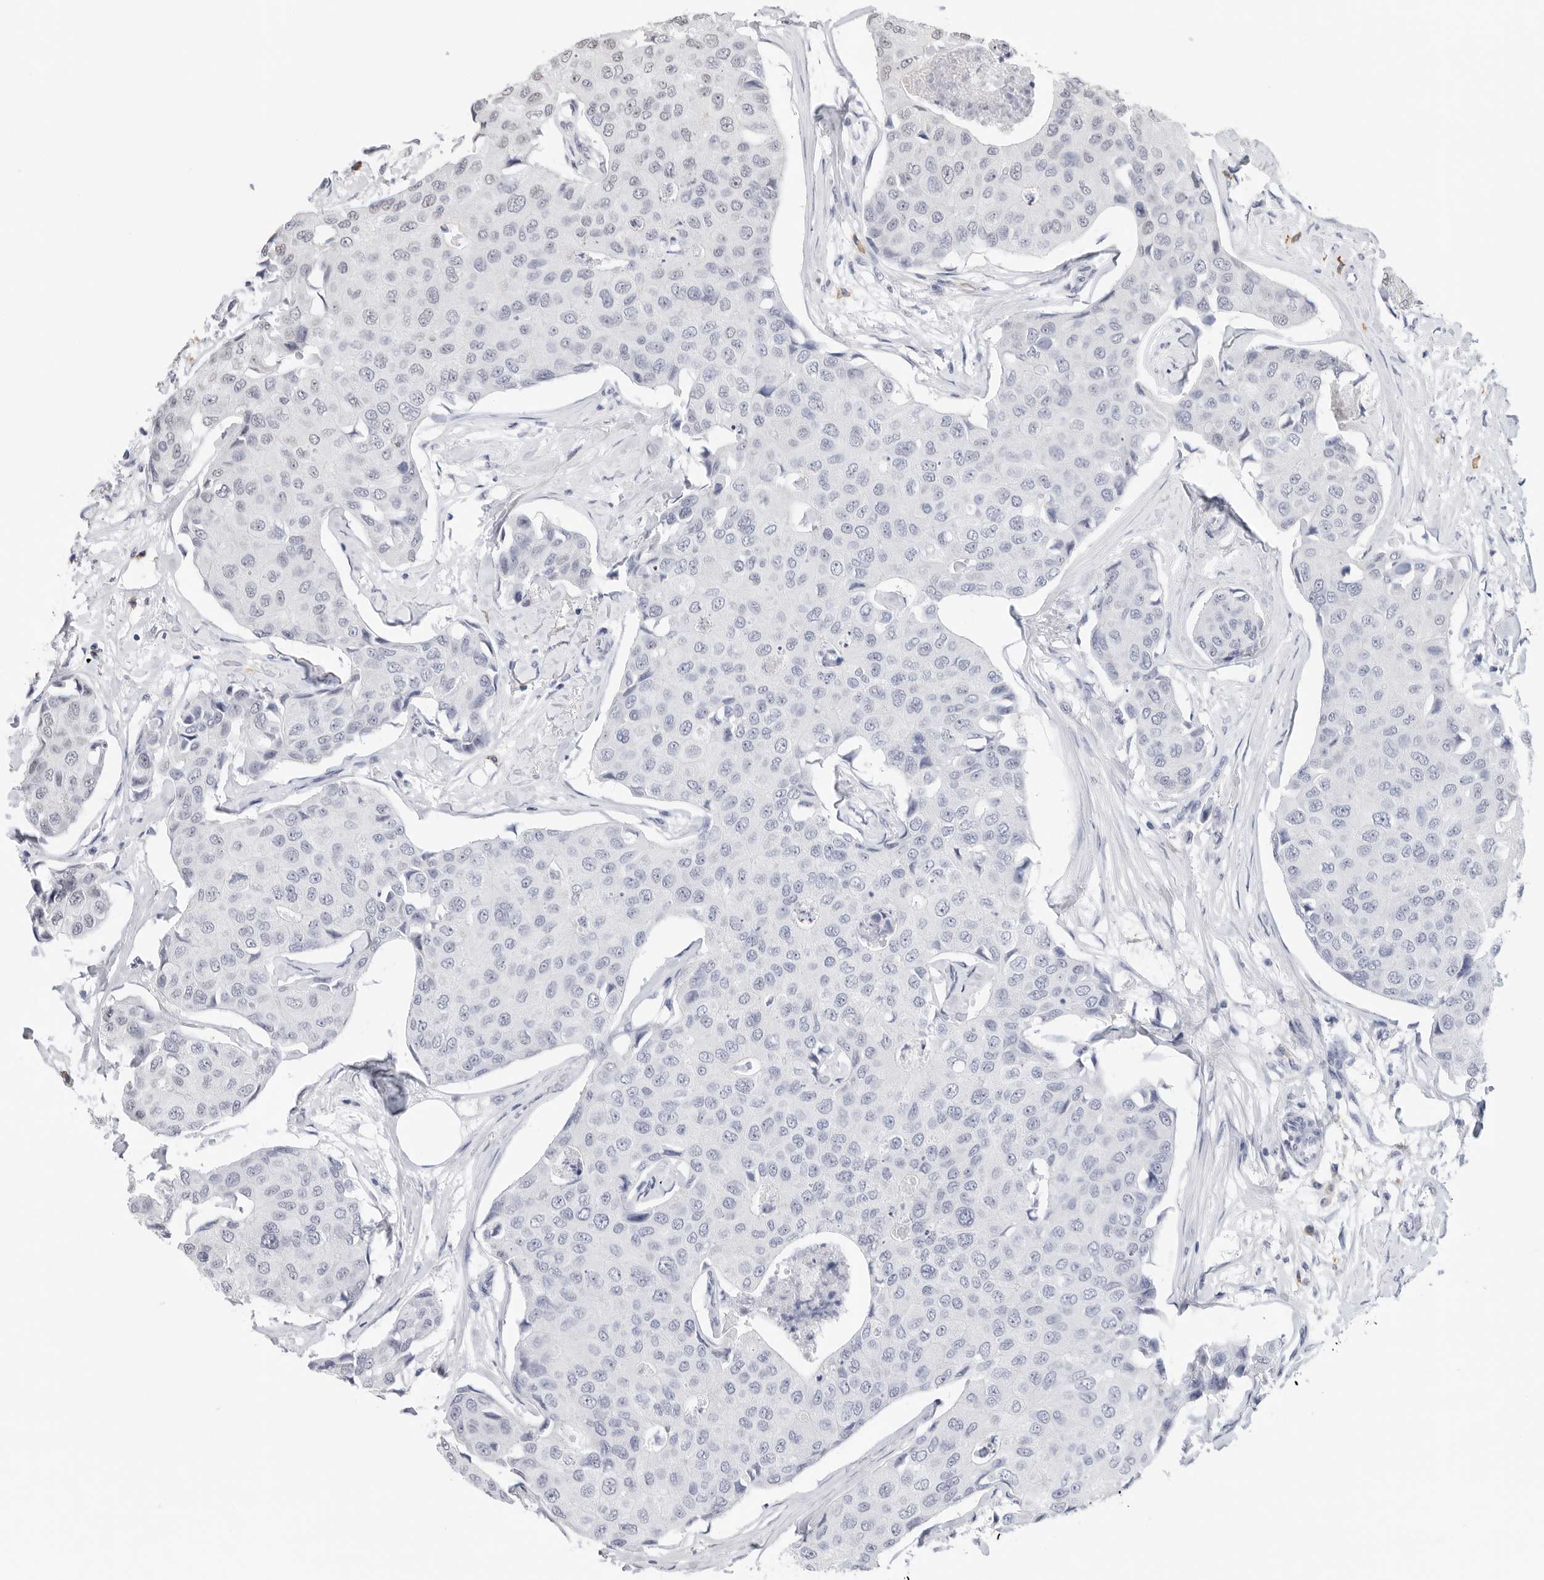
{"staining": {"intensity": "negative", "quantity": "none", "location": "none"}, "tissue": "breast cancer", "cell_type": "Tumor cells", "image_type": "cancer", "snomed": [{"axis": "morphology", "description": "Duct carcinoma"}, {"axis": "topography", "description": "Breast"}], "caption": "This is a histopathology image of immunohistochemistry (IHC) staining of breast cancer (infiltrating ductal carcinoma), which shows no staining in tumor cells. (DAB (3,3'-diaminobenzidine) immunohistochemistry with hematoxylin counter stain).", "gene": "ARHGEF10", "patient": {"sex": "female", "age": 80}}